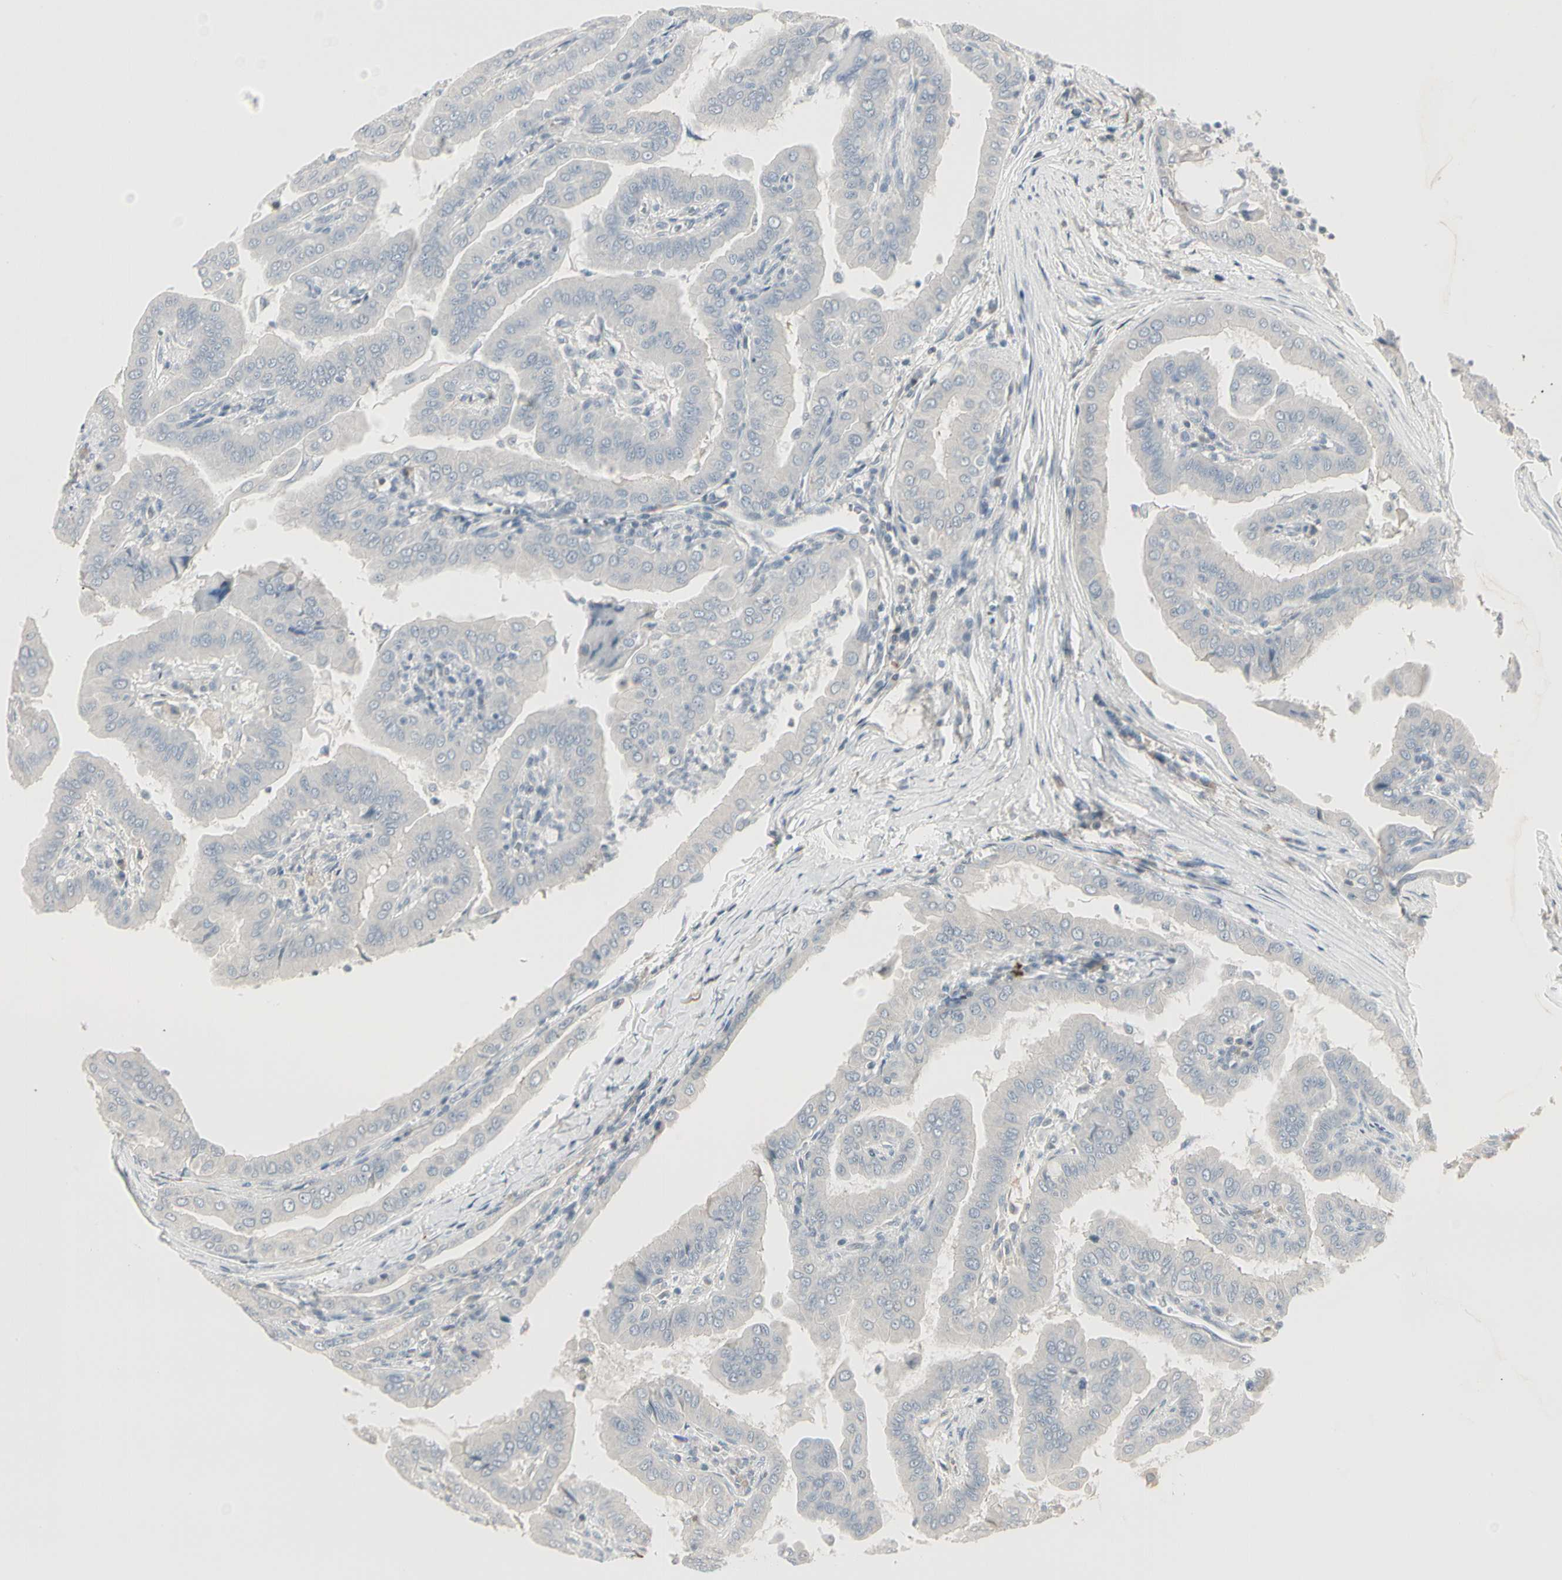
{"staining": {"intensity": "negative", "quantity": "none", "location": "none"}, "tissue": "thyroid cancer", "cell_type": "Tumor cells", "image_type": "cancer", "snomed": [{"axis": "morphology", "description": "Papillary adenocarcinoma, NOS"}, {"axis": "topography", "description": "Thyroid gland"}], "caption": "The histopathology image demonstrates no significant positivity in tumor cells of thyroid papillary adenocarcinoma.", "gene": "DMPK", "patient": {"sex": "male", "age": 33}}